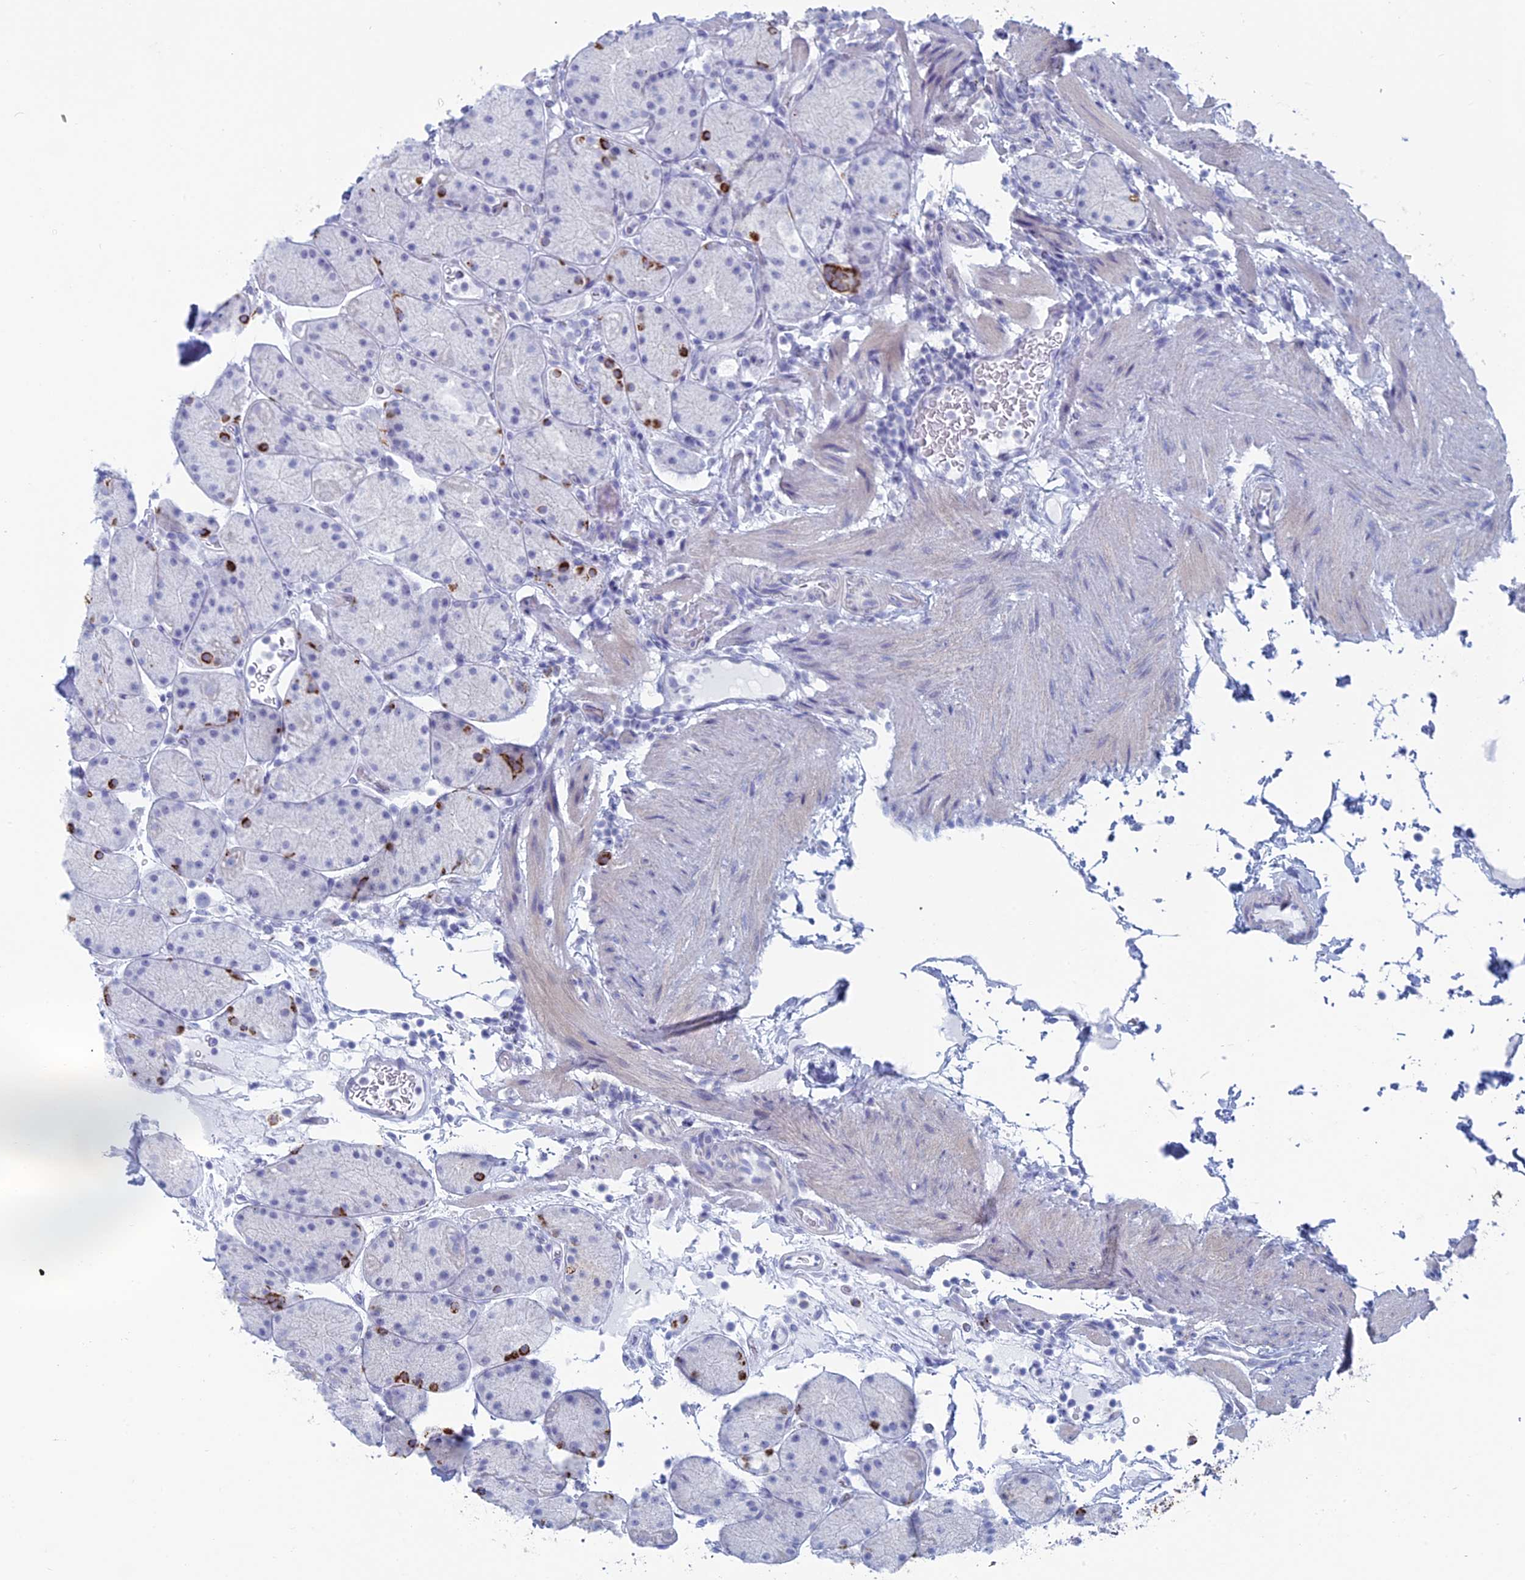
{"staining": {"intensity": "strong", "quantity": "<25%", "location": "cytoplasmic/membranous"}, "tissue": "stomach", "cell_type": "Glandular cells", "image_type": "normal", "snomed": [{"axis": "morphology", "description": "Normal tissue, NOS"}, {"axis": "topography", "description": "Stomach, upper"}, {"axis": "topography", "description": "Stomach, lower"}], "caption": "Strong cytoplasmic/membranous expression is identified in about <25% of glandular cells in normal stomach.", "gene": "ALMS1", "patient": {"sex": "male", "age": 67}}